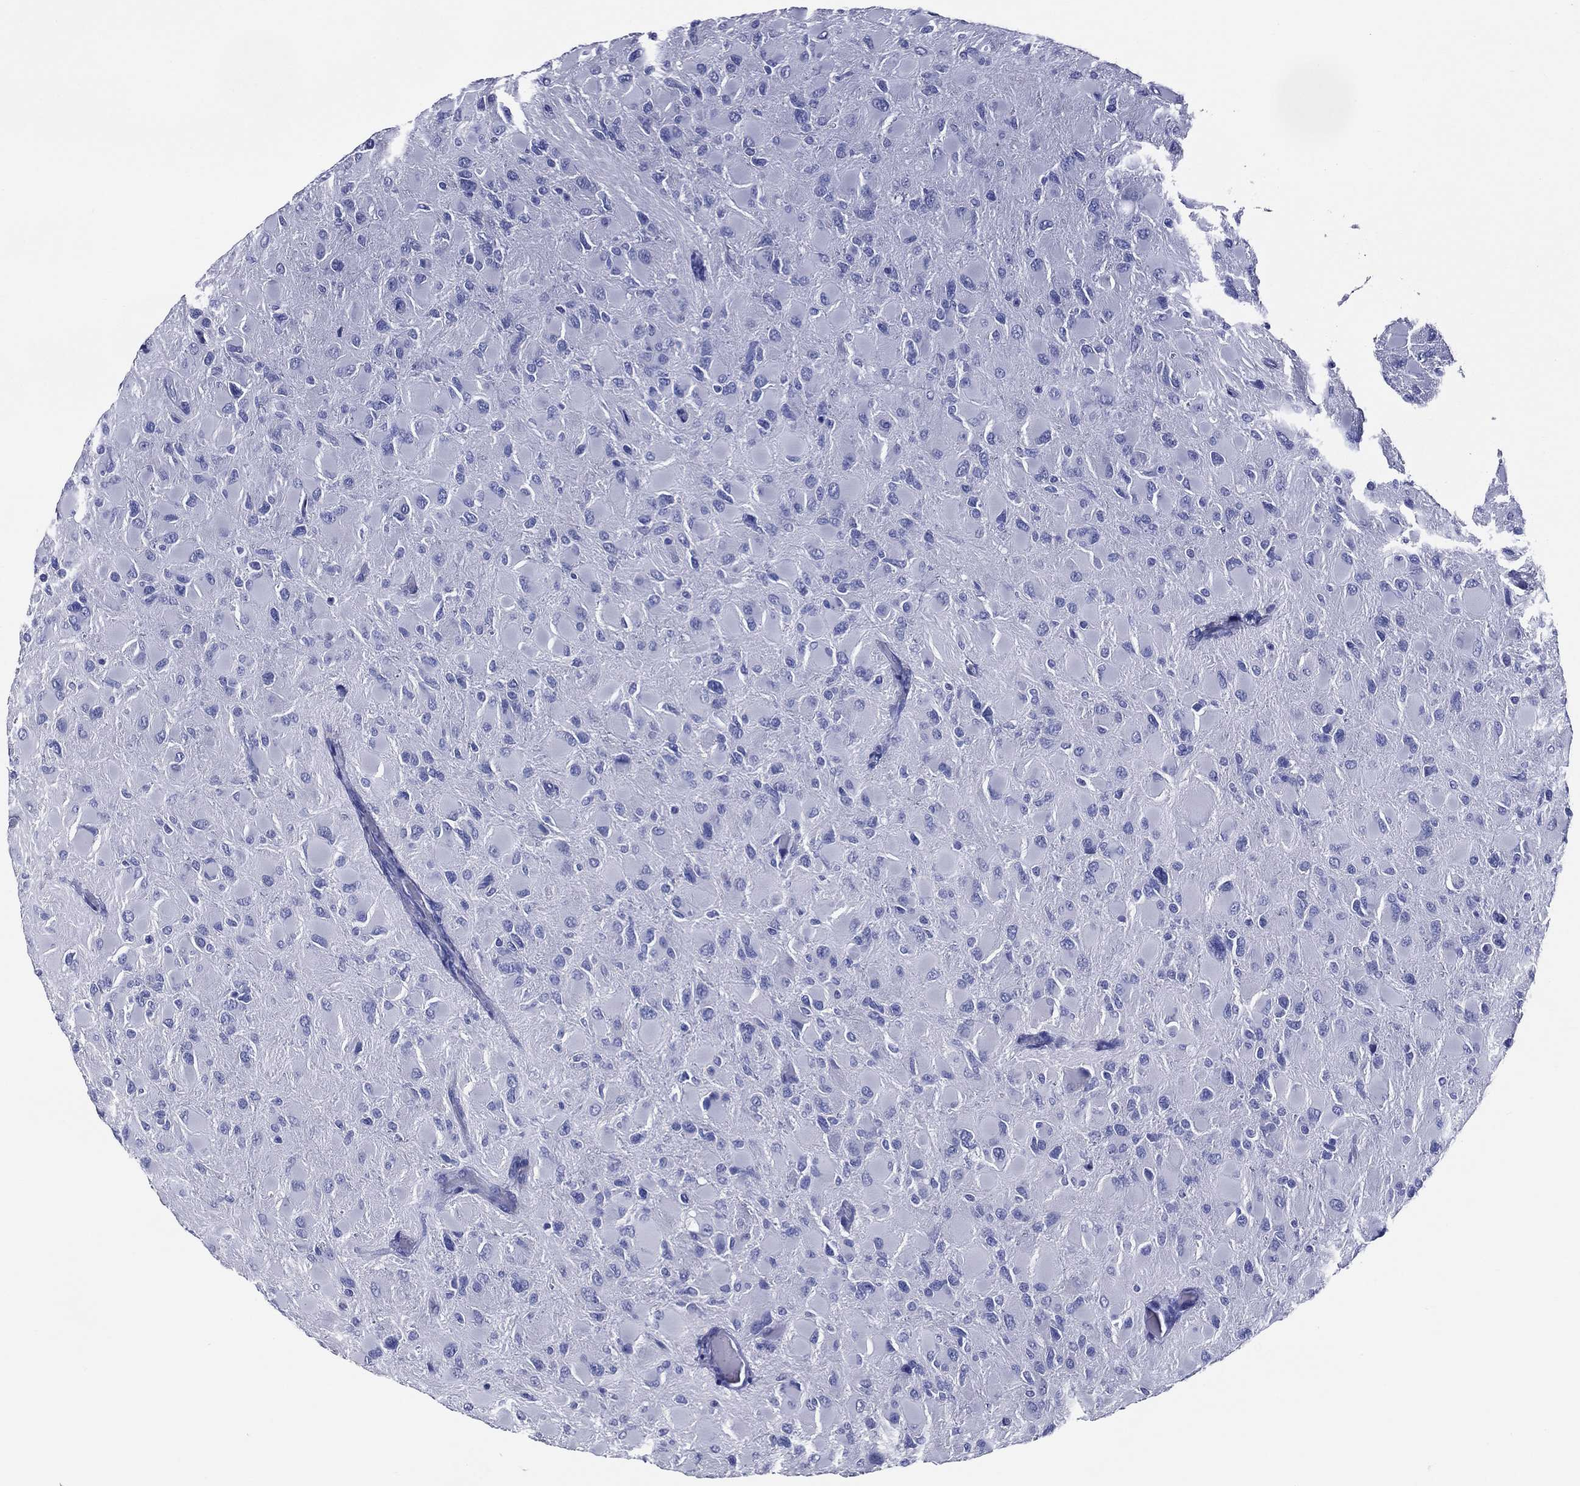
{"staining": {"intensity": "negative", "quantity": "none", "location": "none"}, "tissue": "glioma", "cell_type": "Tumor cells", "image_type": "cancer", "snomed": [{"axis": "morphology", "description": "Glioma, malignant, High grade"}, {"axis": "topography", "description": "Cerebral cortex"}], "caption": "High magnification brightfield microscopy of high-grade glioma (malignant) stained with DAB (brown) and counterstained with hematoxylin (blue): tumor cells show no significant staining. Brightfield microscopy of IHC stained with DAB (3,3'-diaminobenzidine) (brown) and hematoxylin (blue), captured at high magnification.", "gene": "ACE2", "patient": {"sex": "female", "age": 36}}